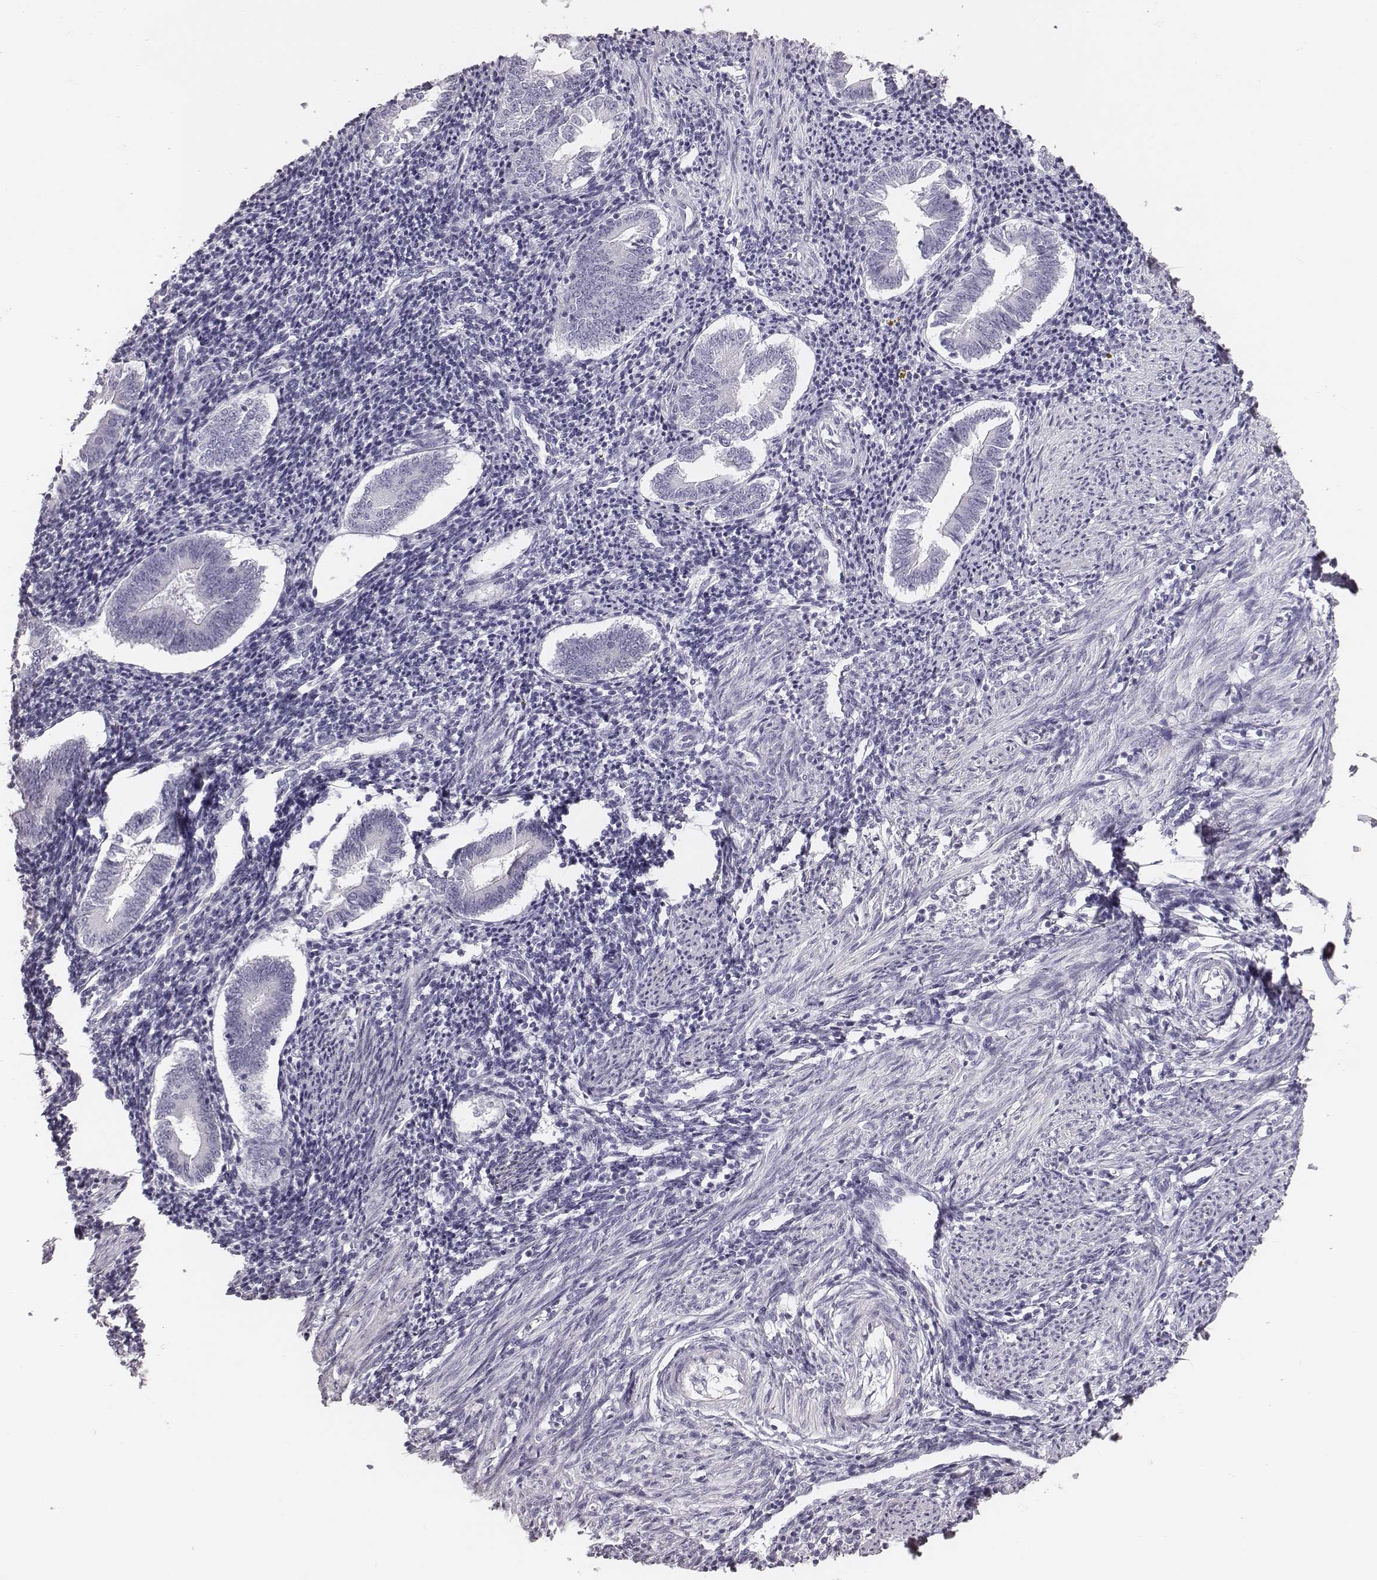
{"staining": {"intensity": "negative", "quantity": "none", "location": "none"}, "tissue": "endometrium", "cell_type": "Cells in endometrial stroma", "image_type": "normal", "snomed": [{"axis": "morphology", "description": "Normal tissue, NOS"}, {"axis": "topography", "description": "Endometrium"}], "caption": "This is an IHC image of benign human endometrium. There is no expression in cells in endometrial stroma.", "gene": "CSH1", "patient": {"sex": "female", "age": 25}}